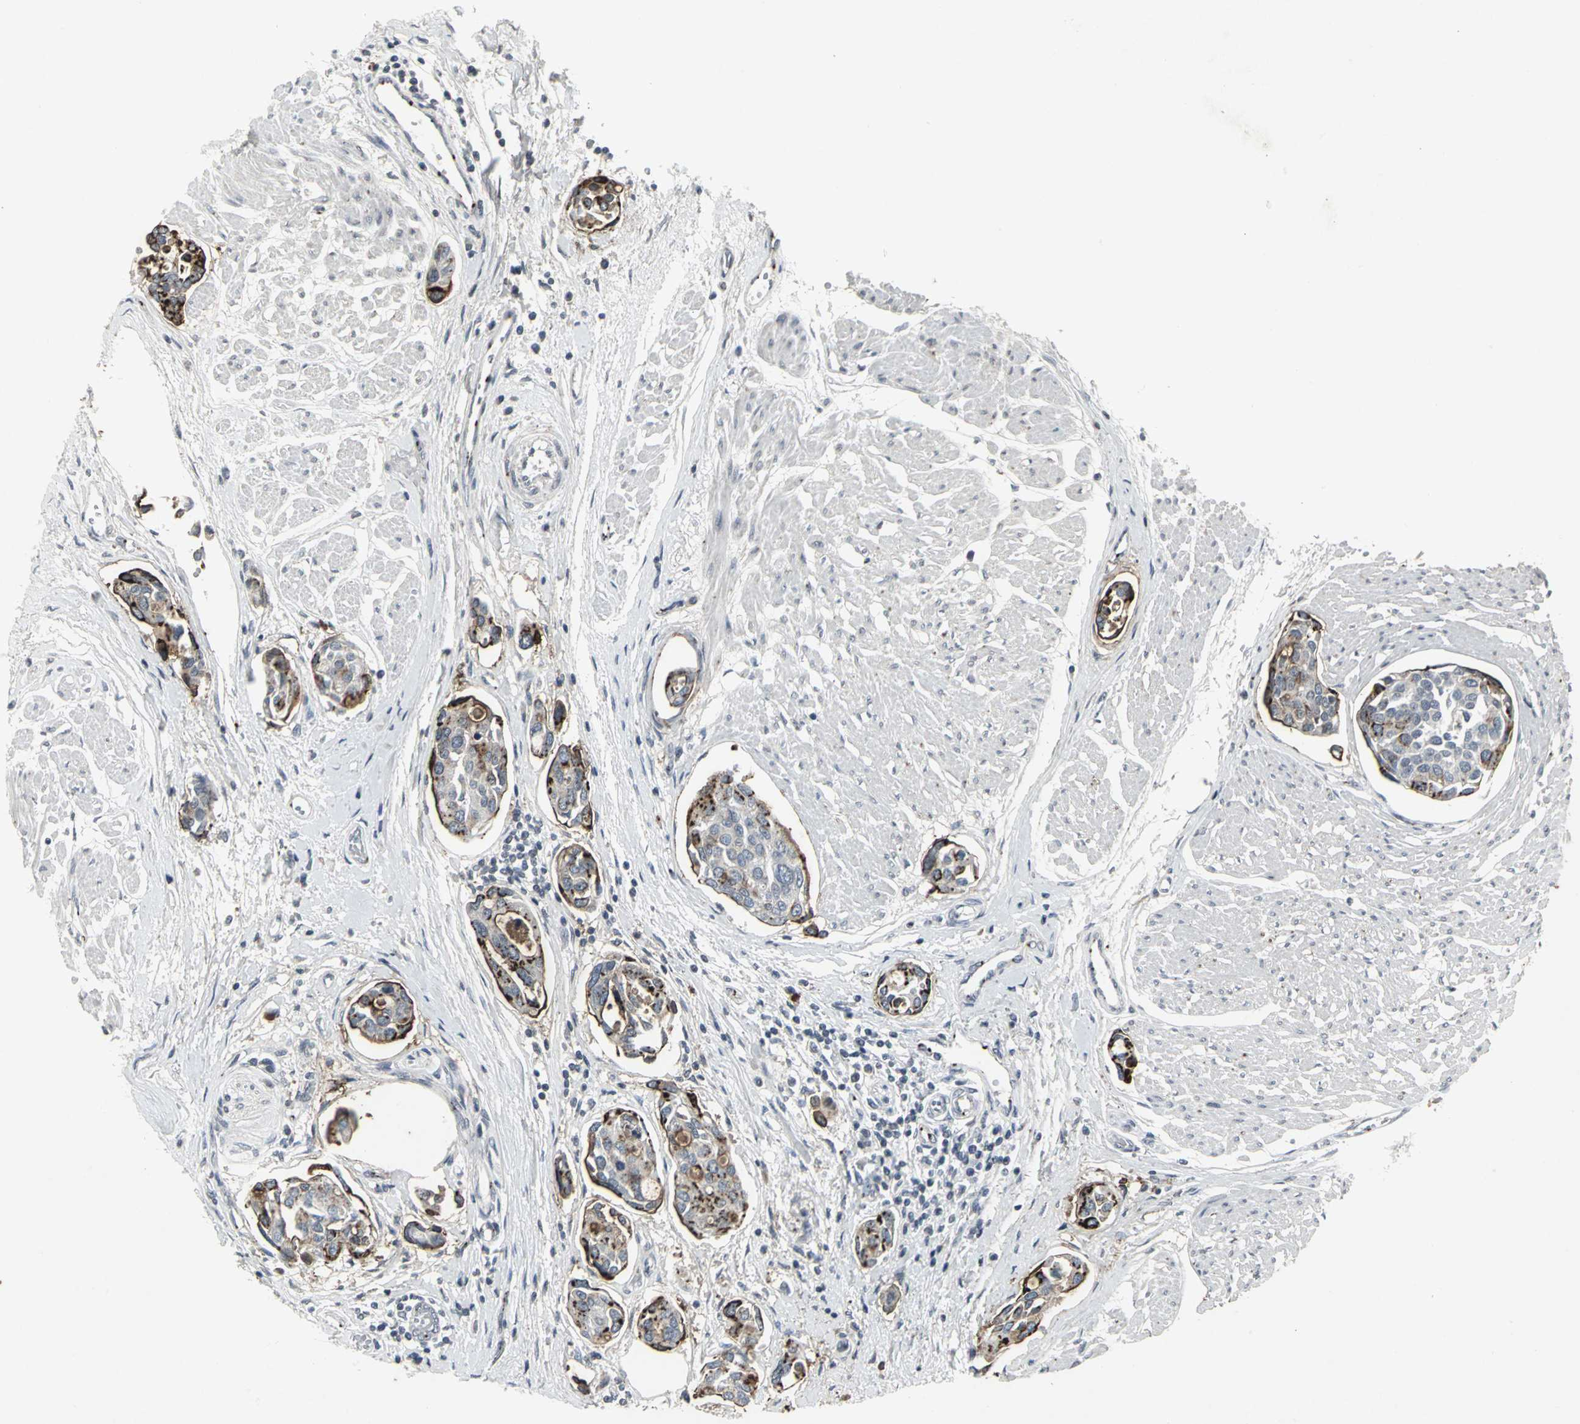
{"staining": {"intensity": "strong", "quantity": "25%-75%", "location": "cytoplasmic/membranous"}, "tissue": "urothelial cancer", "cell_type": "Tumor cells", "image_type": "cancer", "snomed": [{"axis": "morphology", "description": "Urothelial carcinoma, High grade"}, {"axis": "topography", "description": "Urinary bladder"}], "caption": "A brown stain highlights strong cytoplasmic/membranous staining of a protein in urothelial cancer tumor cells. (DAB IHC with brightfield microscopy, high magnification).", "gene": "BMP4", "patient": {"sex": "male", "age": 78}}